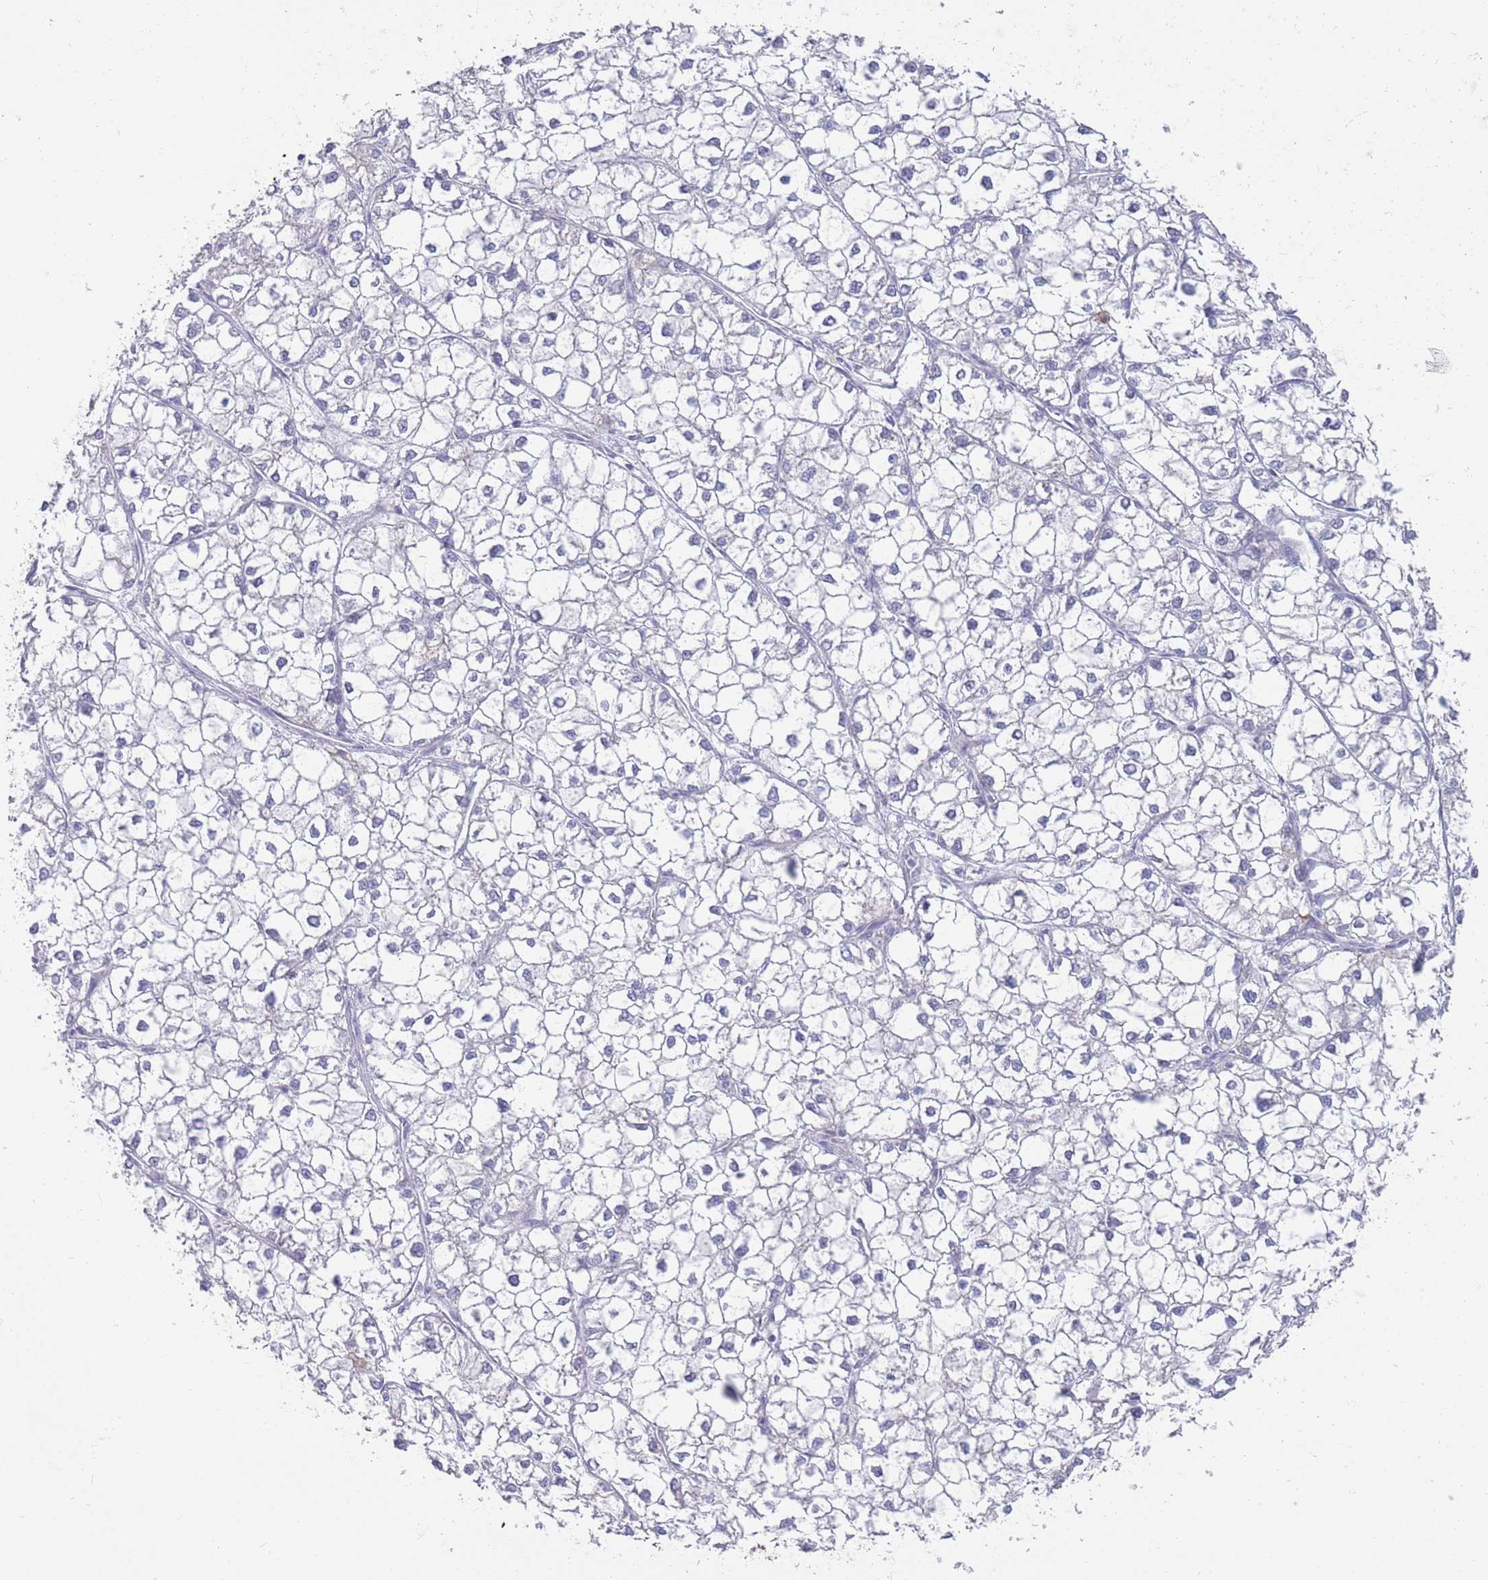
{"staining": {"intensity": "negative", "quantity": "none", "location": "none"}, "tissue": "liver cancer", "cell_type": "Tumor cells", "image_type": "cancer", "snomed": [{"axis": "morphology", "description": "Carcinoma, Hepatocellular, NOS"}, {"axis": "topography", "description": "Liver"}], "caption": "Immunohistochemistry (IHC) of human liver cancer (hepatocellular carcinoma) reveals no staining in tumor cells.", "gene": "CCDC149", "patient": {"sex": "female", "age": 43}}